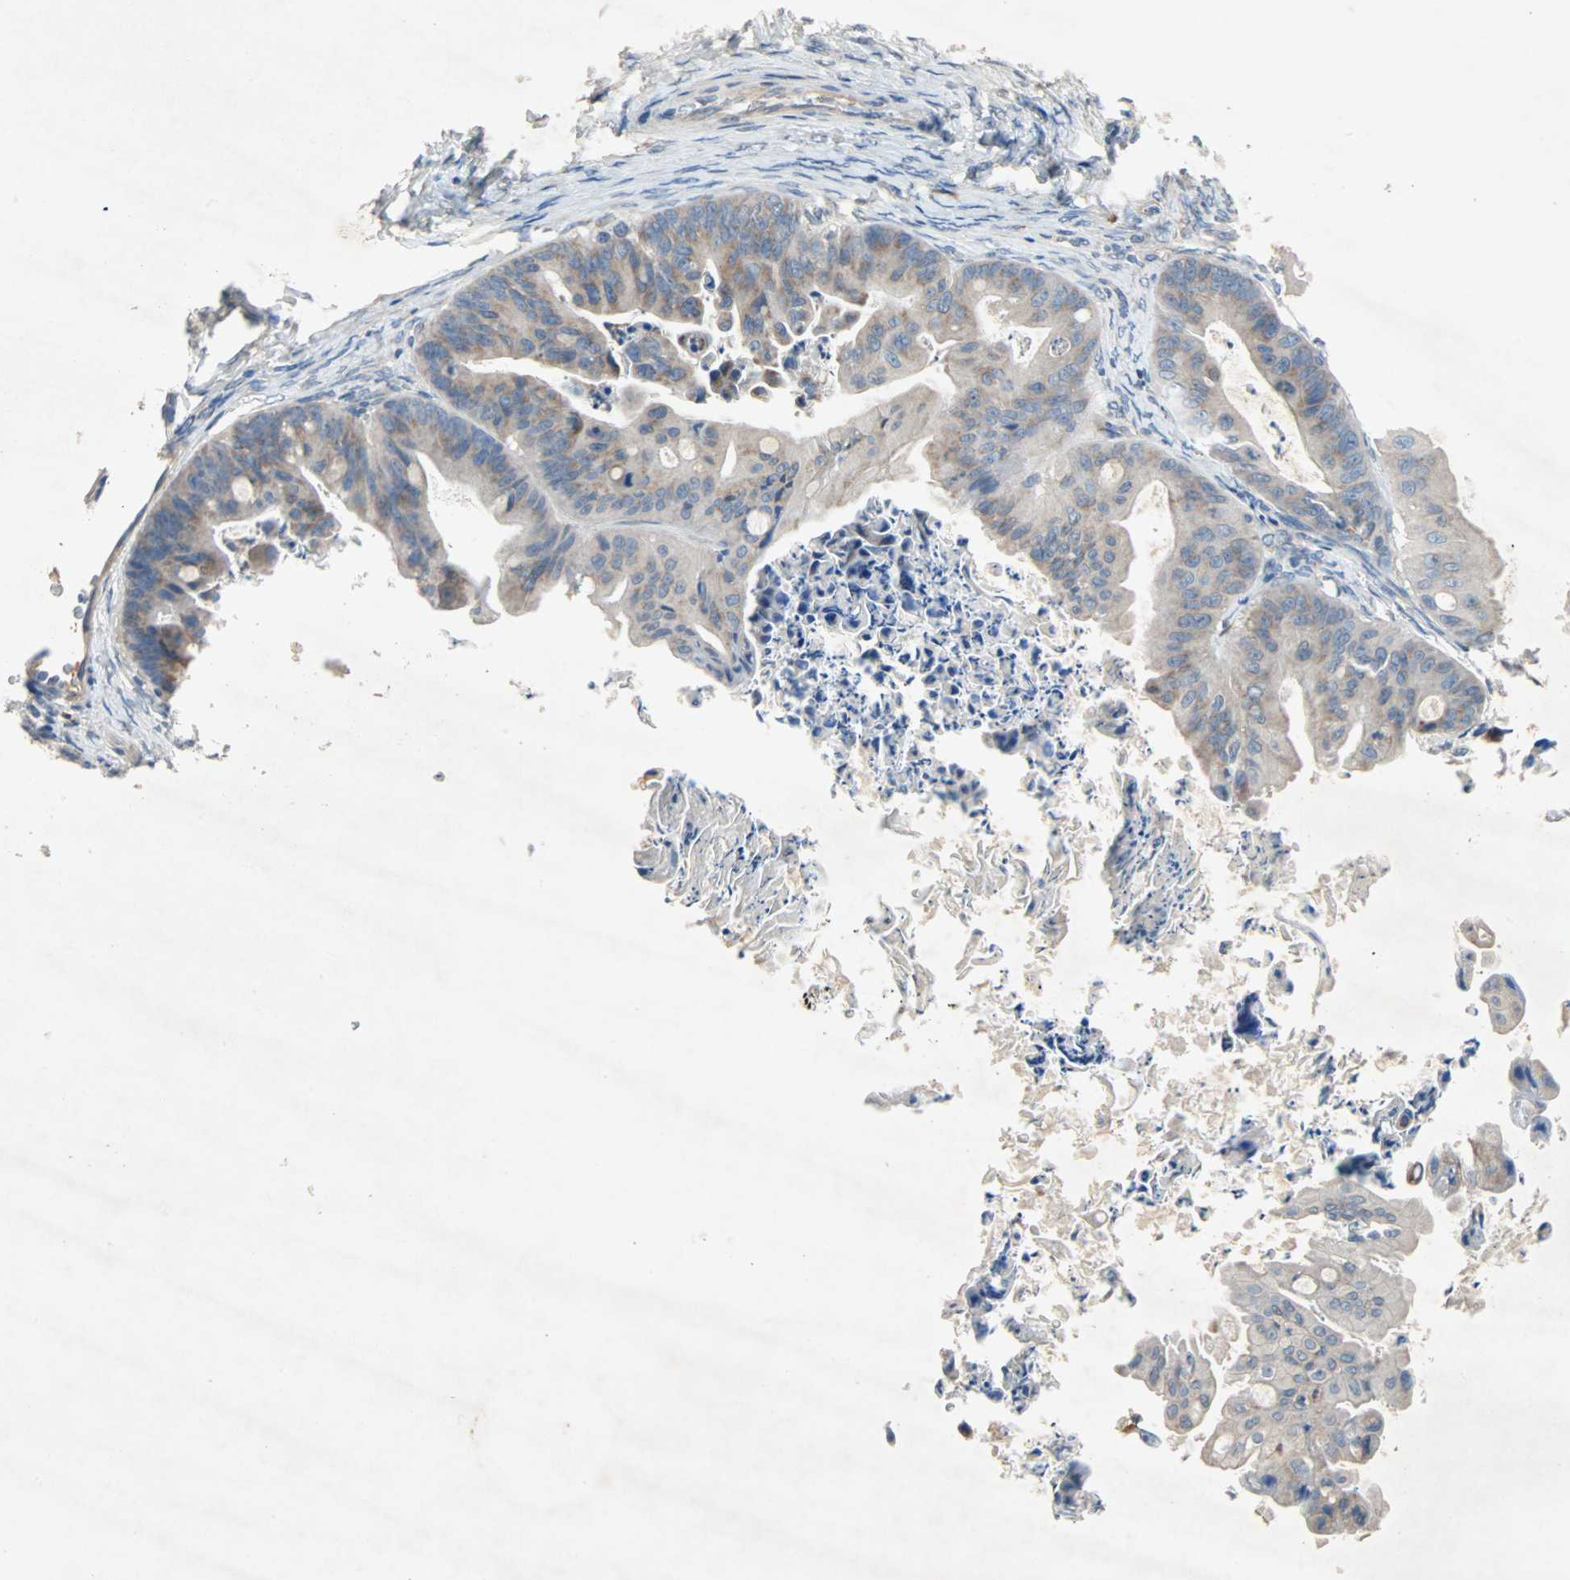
{"staining": {"intensity": "weak", "quantity": ">75%", "location": "cytoplasmic/membranous"}, "tissue": "ovarian cancer", "cell_type": "Tumor cells", "image_type": "cancer", "snomed": [{"axis": "morphology", "description": "Cystadenocarcinoma, mucinous, NOS"}, {"axis": "topography", "description": "Ovary"}], "caption": "Immunohistochemical staining of human ovarian mucinous cystadenocarcinoma reveals low levels of weak cytoplasmic/membranous protein staining in approximately >75% of tumor cells.", "gene": "XYLT1", "patient": {"sex": "female", "age": 37}}